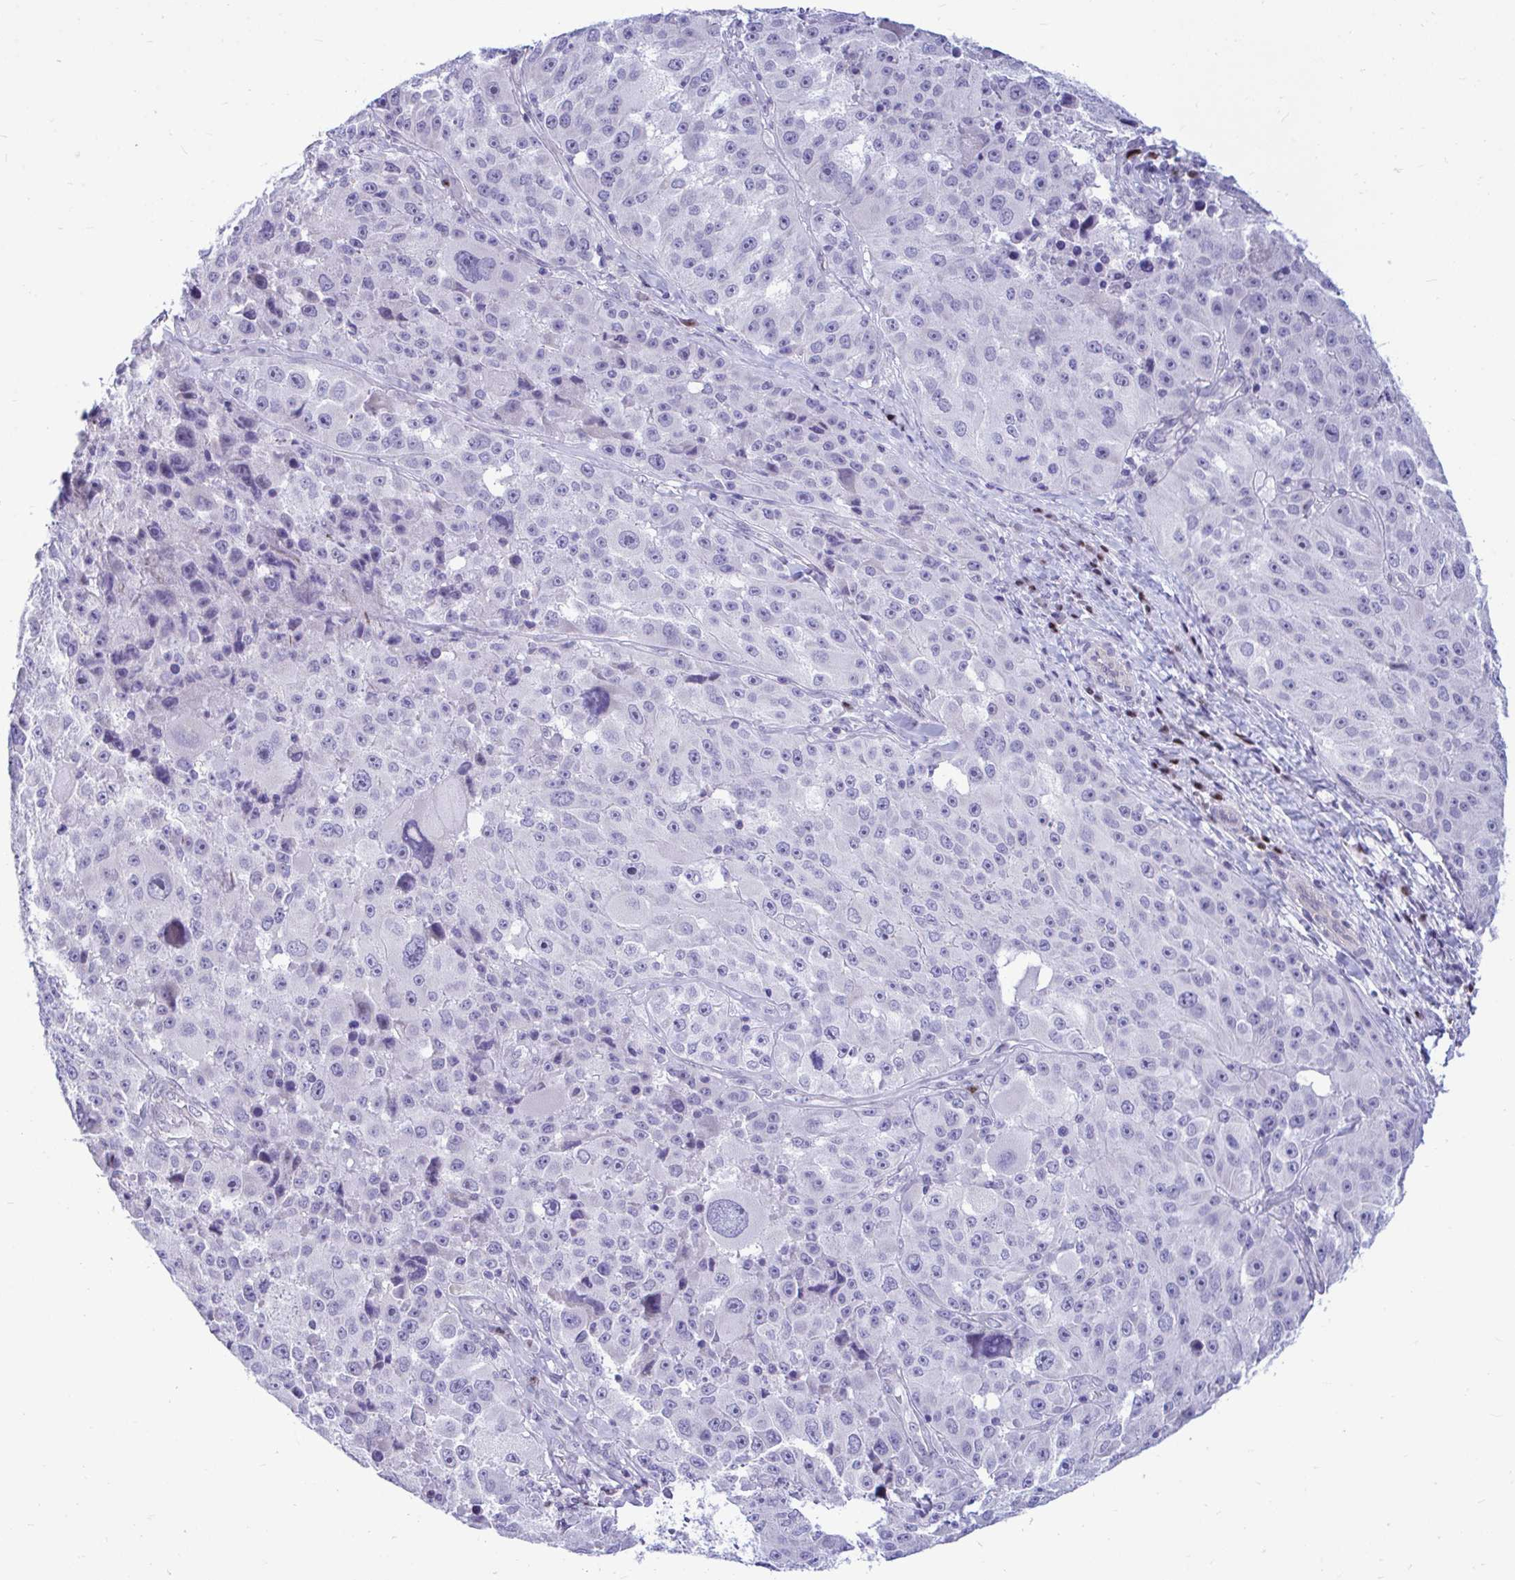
{"staining": {"intensity": "negative", "quantity": "none", "location": "none"}, "tissue": "melanoma", "cell_type": "Tumor cells", "image_type": "cancer", "snomed": [{"axis": "morphology", "description": "Malignant melanoma, Metastatic site"}, {"axis": "topography", "description": "Lymph node"}], "caption": "Micrograph shows no protein expression in tumor cells of melanoma tissue. (DAB immunohistochemistry visualized using brightfield microscopy, high magnification).", "gene": "SLC25A51", "patient": {"sex": "male", "age": 62}}